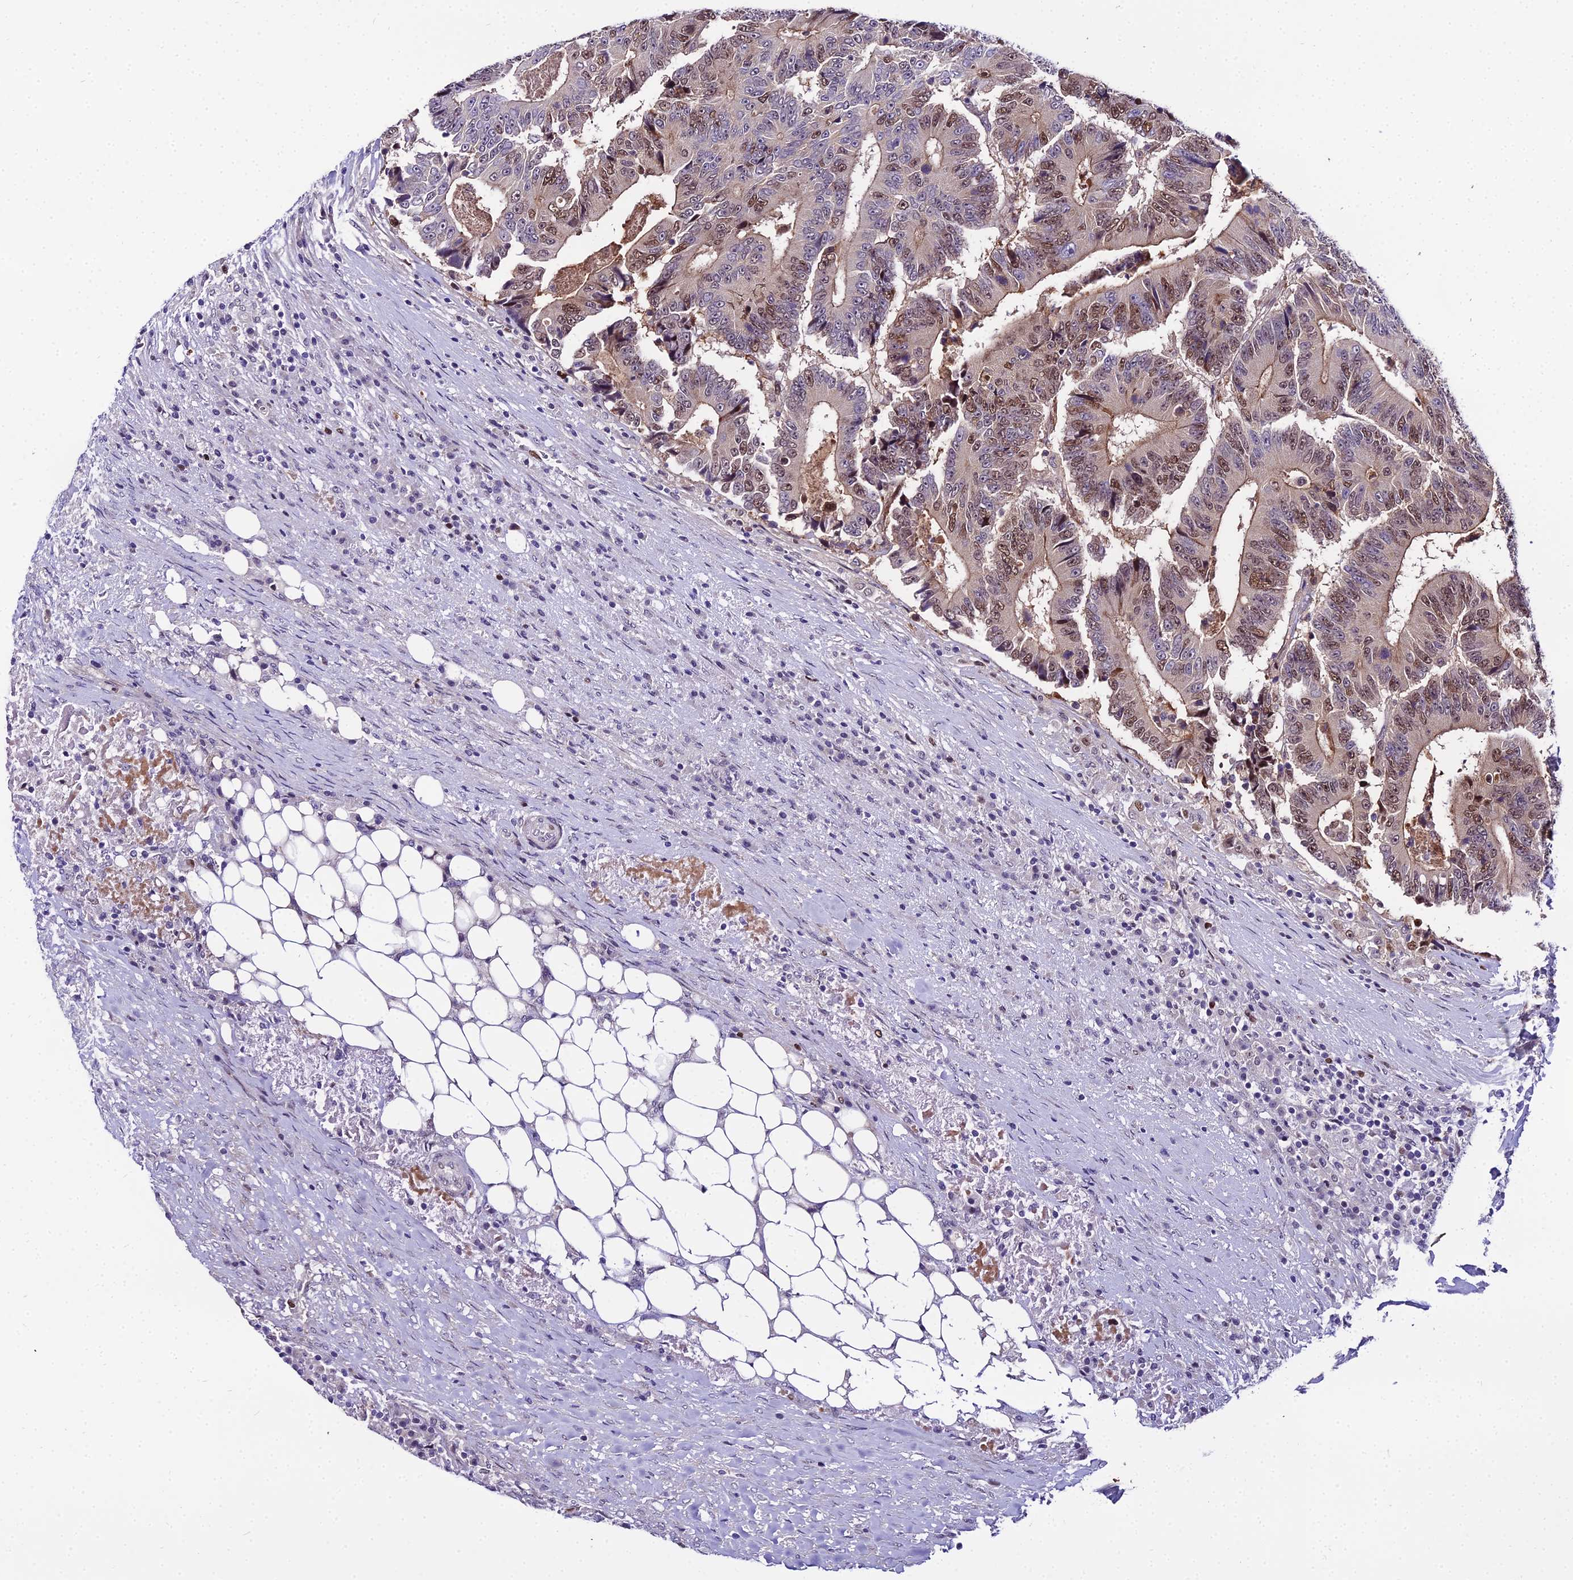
{"staining": {"intensity": "moderate", "quantity": "25%-75%", "location": "cytoplasmic/membranous,nuclear"}, "tissue": "colorectal cancer", "cell_type": "Tumor cells", "image_type": "cancer", "snomed": [{"axis": "morphology", "description": "Adenocarcinoma, NOS"}, {"axis": "topography", "description": "Colon"}], "caption": "Human colorectal cancer (adenocarcinoma) stained for a protein (brown) shows moderate cytoplasmic/membranous and nuclear positive staining in approximately 25%-75% of tumor cells.", "gene": "TRIML2", "patient": {"sex": "male", "age": 83}}